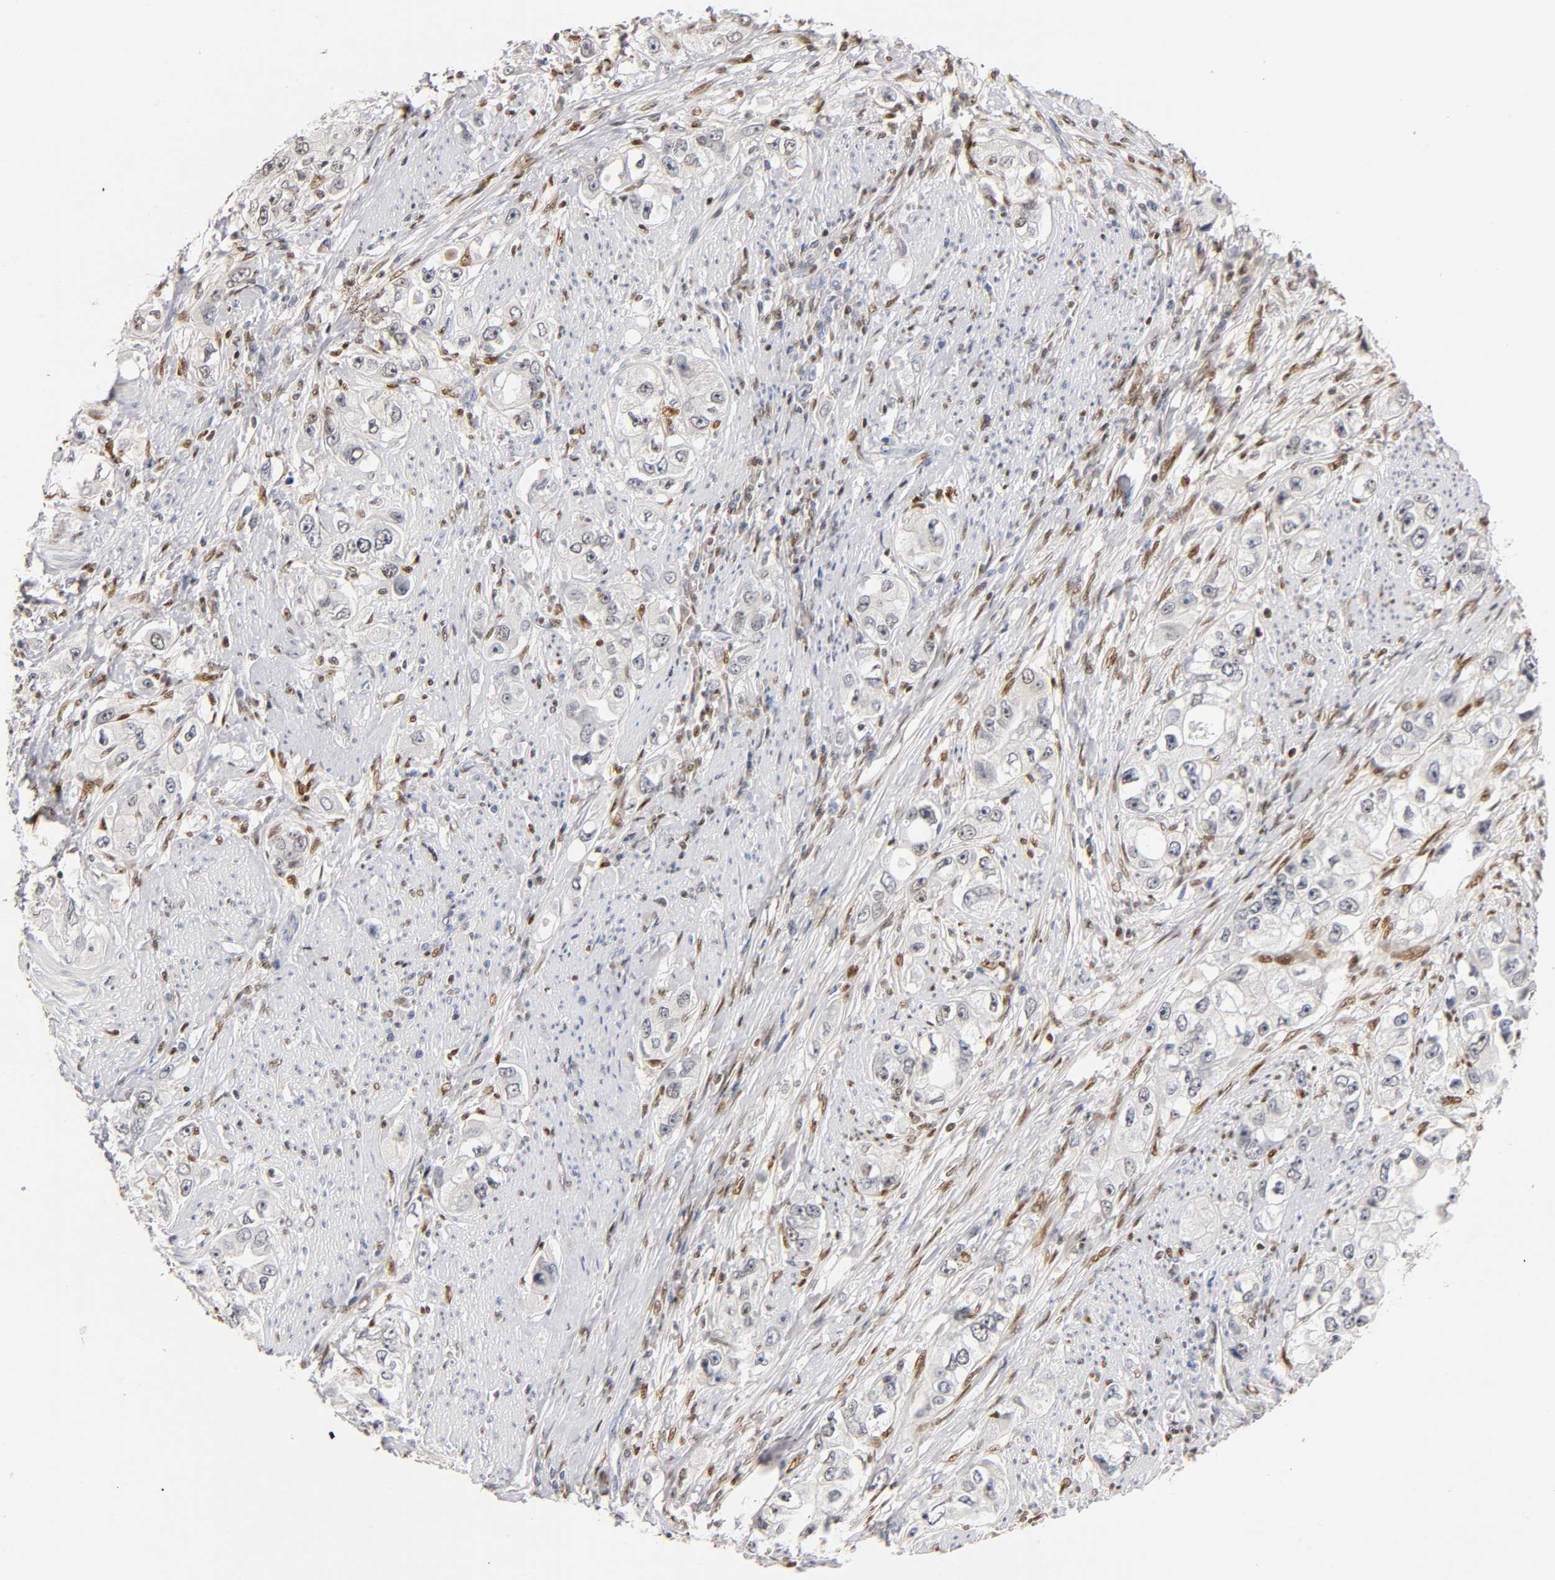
{"staining": {"intensity": "weak", "quantity": "25%-75%", "location": "nuclear"}, "tissue": "stomach cancer", "cell_type": "Tumor cells", "image_type": "cancer", "snomed": [{"axis": "morphology", "description": "Adenocarcinoma, NOS"}, {"axis": "topography", "description": "Stomach, lower"}], "caption": "Human stomach cancer (adenocarcinoma) stained with a protein marker exhibits weak staining in tumor cells.", "gene": "RUNX1", "patient": {"sex": "female", "age": 93}}